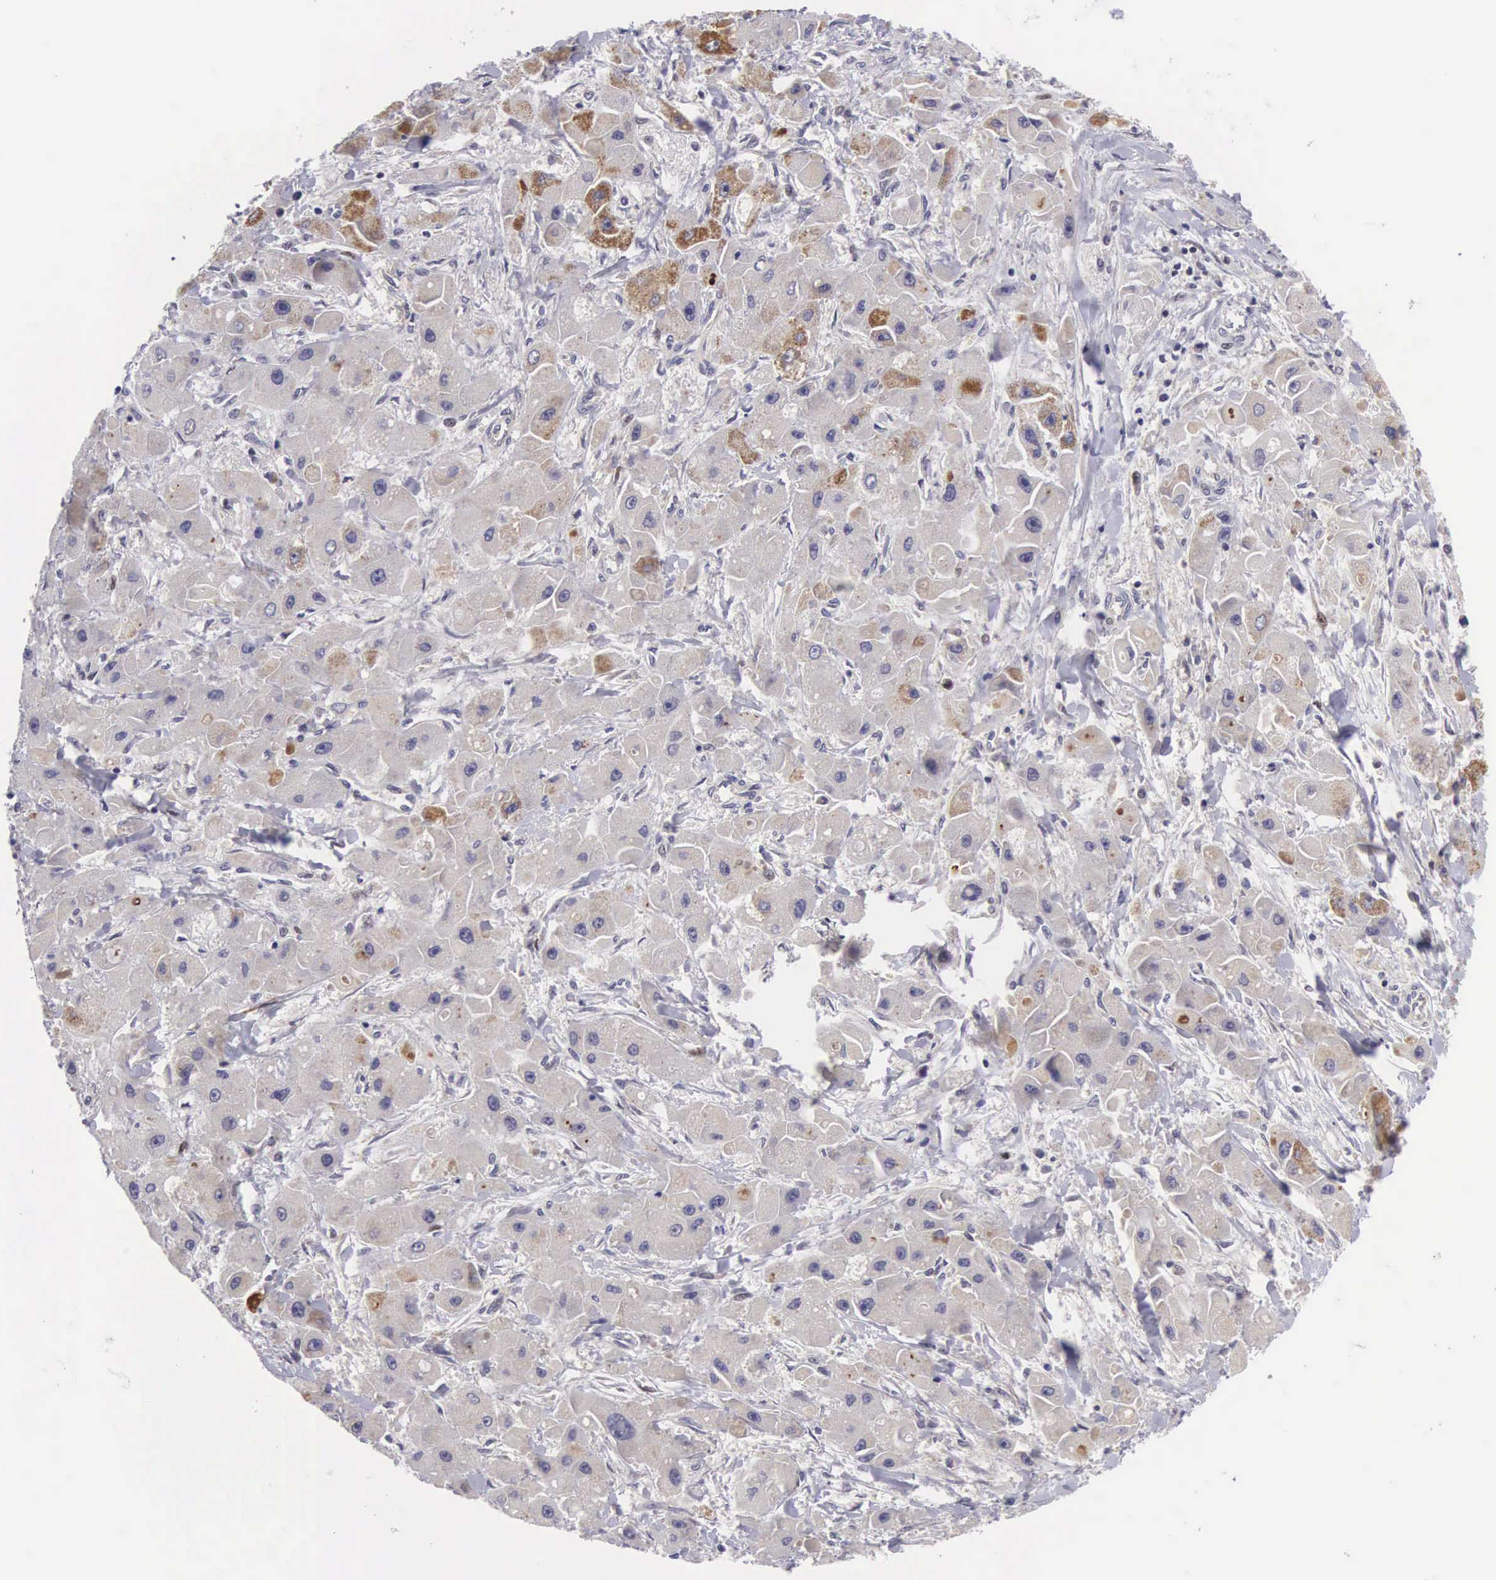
{"staining": {"intensity": "weak", "quantity": "<25%", "location": "cytoplasmic/membranous"}, "tissue": "liver cancer", "cell_type": "Tumor cells", "image_type": "cancer", "snomed": [{"axis": "morphology", "description": "Carcinoma, Hepatocellular, NOS"}, {"axis": "topography", "description": "Liver"}], "caption": "Immunohistochemical staining of liver cancer reveals no significant staining in tumor cells. The staining is performed using DAB (3,3'-diaminobenzidine) brown chromogen with nuclei counter-stained in using hematoxylin.", "gene": "EMID1", "patient": {"sex": "male", "age": 24}}